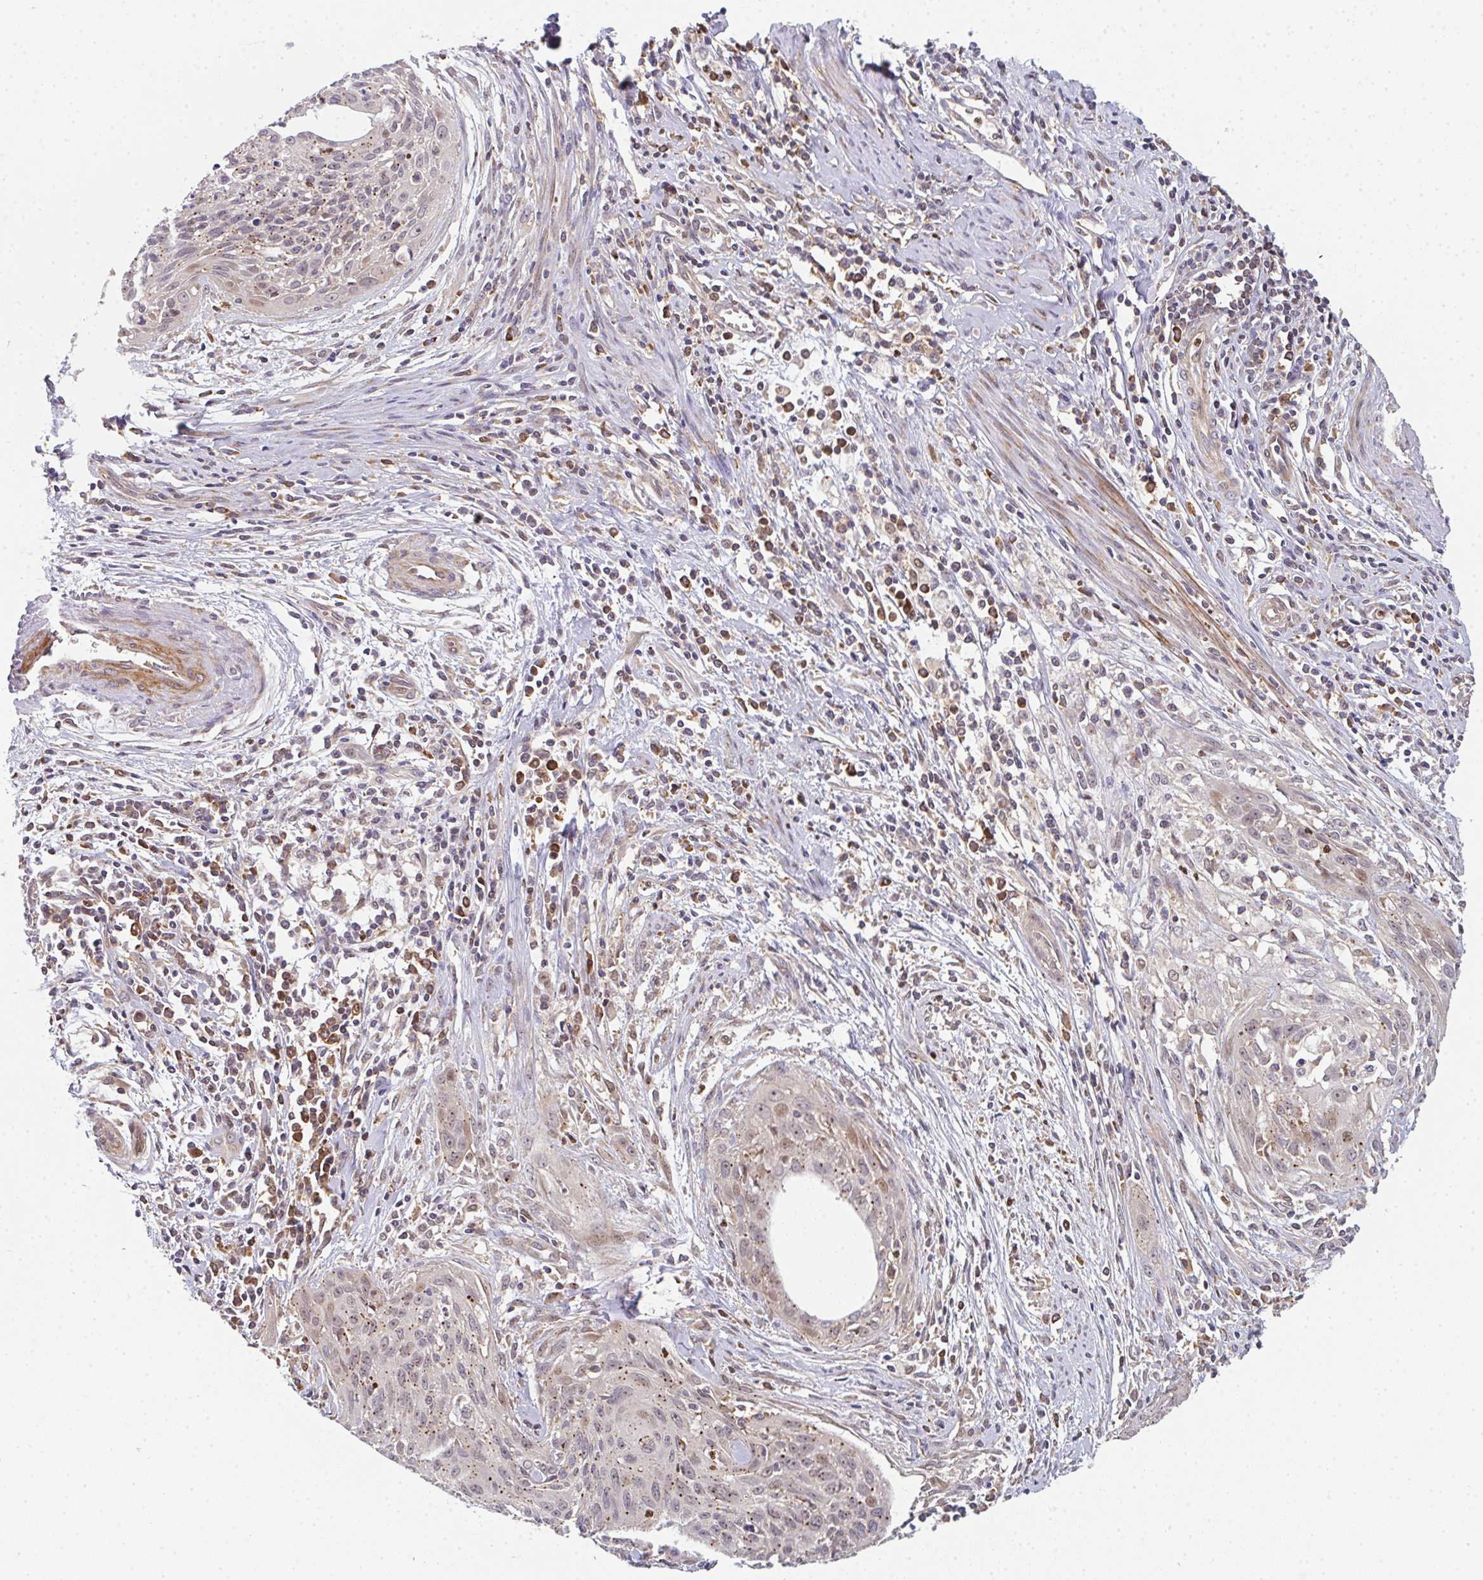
{"staining": {"intensity": "weak", "quantity": "<25%", "location": "cytoplasmic/membranous,nuclear"}, "tissue": "cervical cancer", "cell_type": "Tumor cells", "image_type": "cancer", "snomed": [{"axis": "morphology", "description": "Squamous cell carcinoma, NOS"}, {"axis": "topography", "description": "Cervix"}], "caption": "This is a photomicrograph of immunohistochemistry staining of squamous cell carcinoma (cervical), which shows no positivity in tumor cells.", "gene": "SIMC1", "patient": {"sex": "female", "age": 55}}